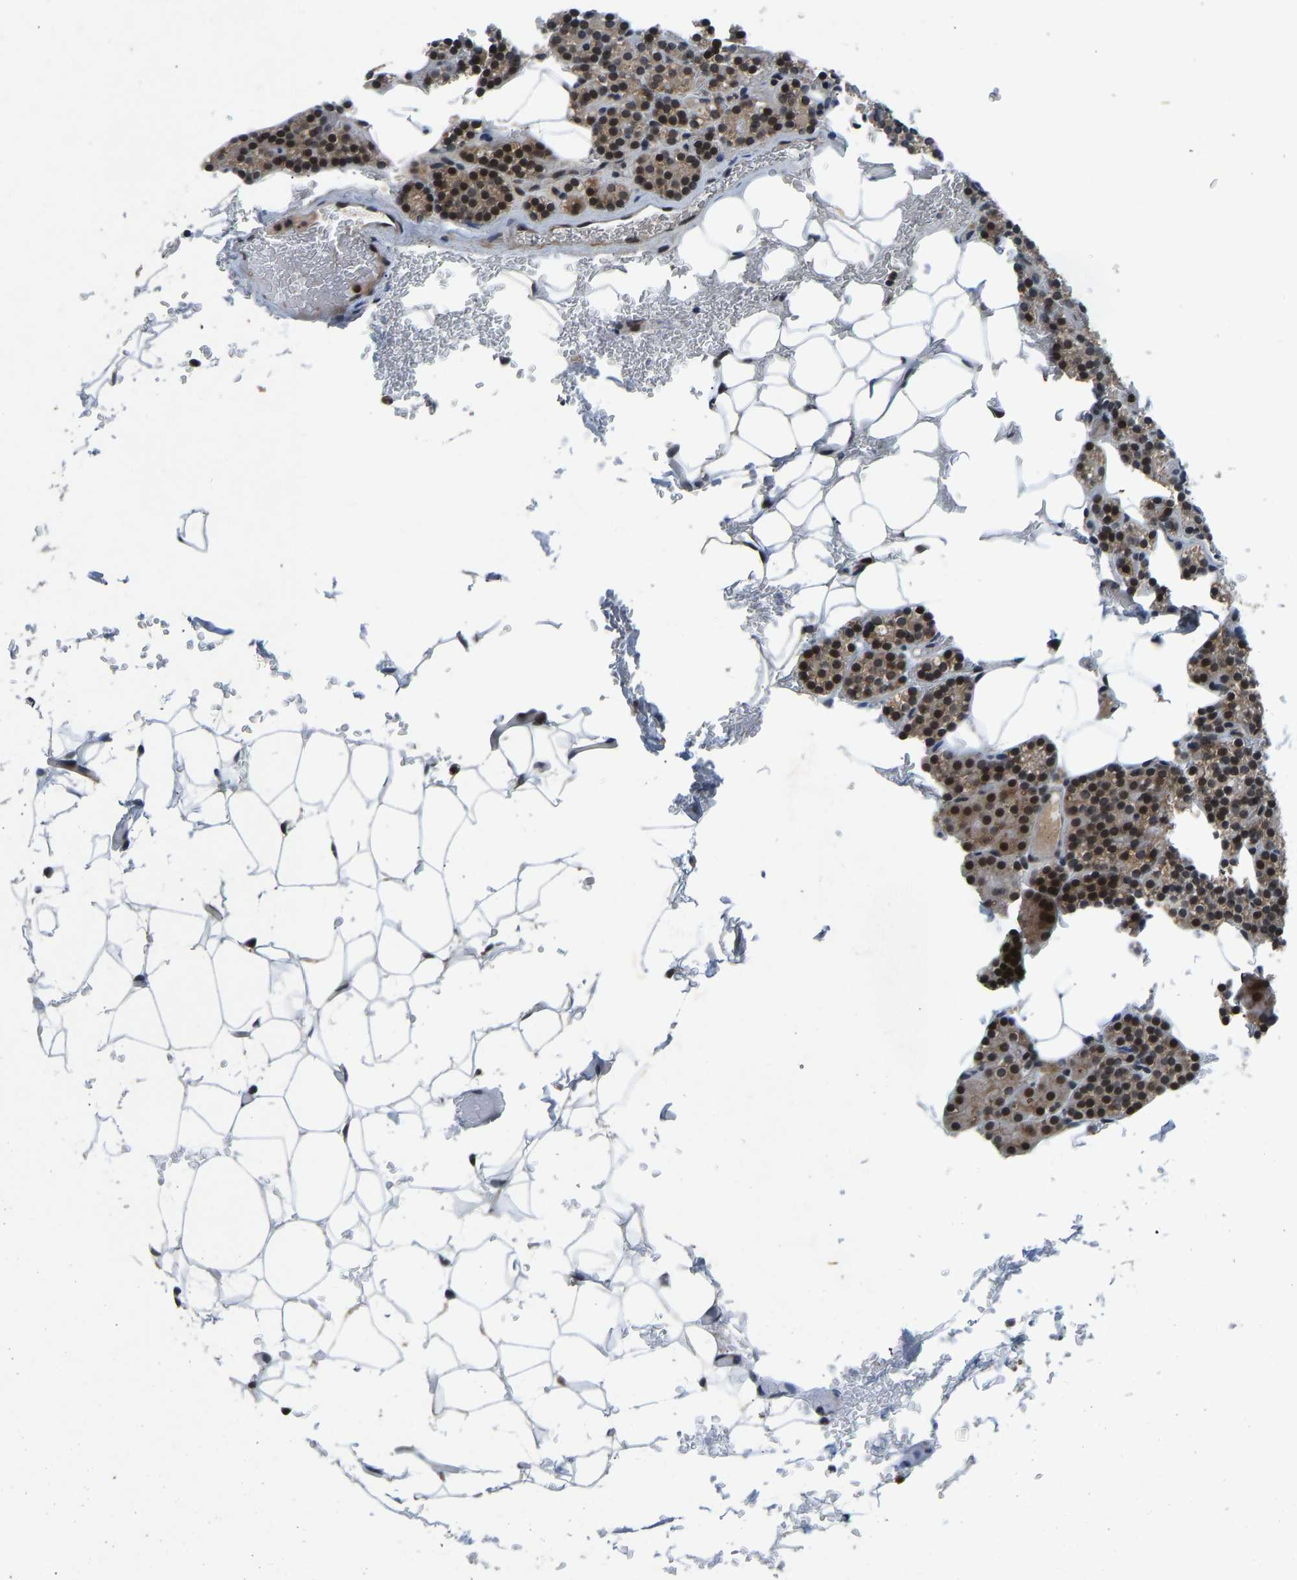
{"staining": {"intensity": "strong", "quantity": ">75%", "location": "cytoplasmic/membranous,nuclear"}, "tissue": "parathyroid gland", "cell_type": "Glandular cells", "image_type": "normal", "snomed": [{"axis": "morphology", "description": "Normal tissue, NOS"}, {"axis": "morphology", "description": "Inflammation chronic"}, {"axis": "morphology", "description": "Goiter, colloid"}, {"axis": "topography", "description": "Thyroid gland"}, {"axis": "topography", "description": "Parathyroid gland"}], "caption": "Approximately >75% of glandular cells in normal parathyroid gland reveal strong cytoplasmic/membranous,nuclear protein positivity as visualized by brown immunohistochemical staining.", "gene": "RLIM", "patient": {"sex": "male", "age": 65}}